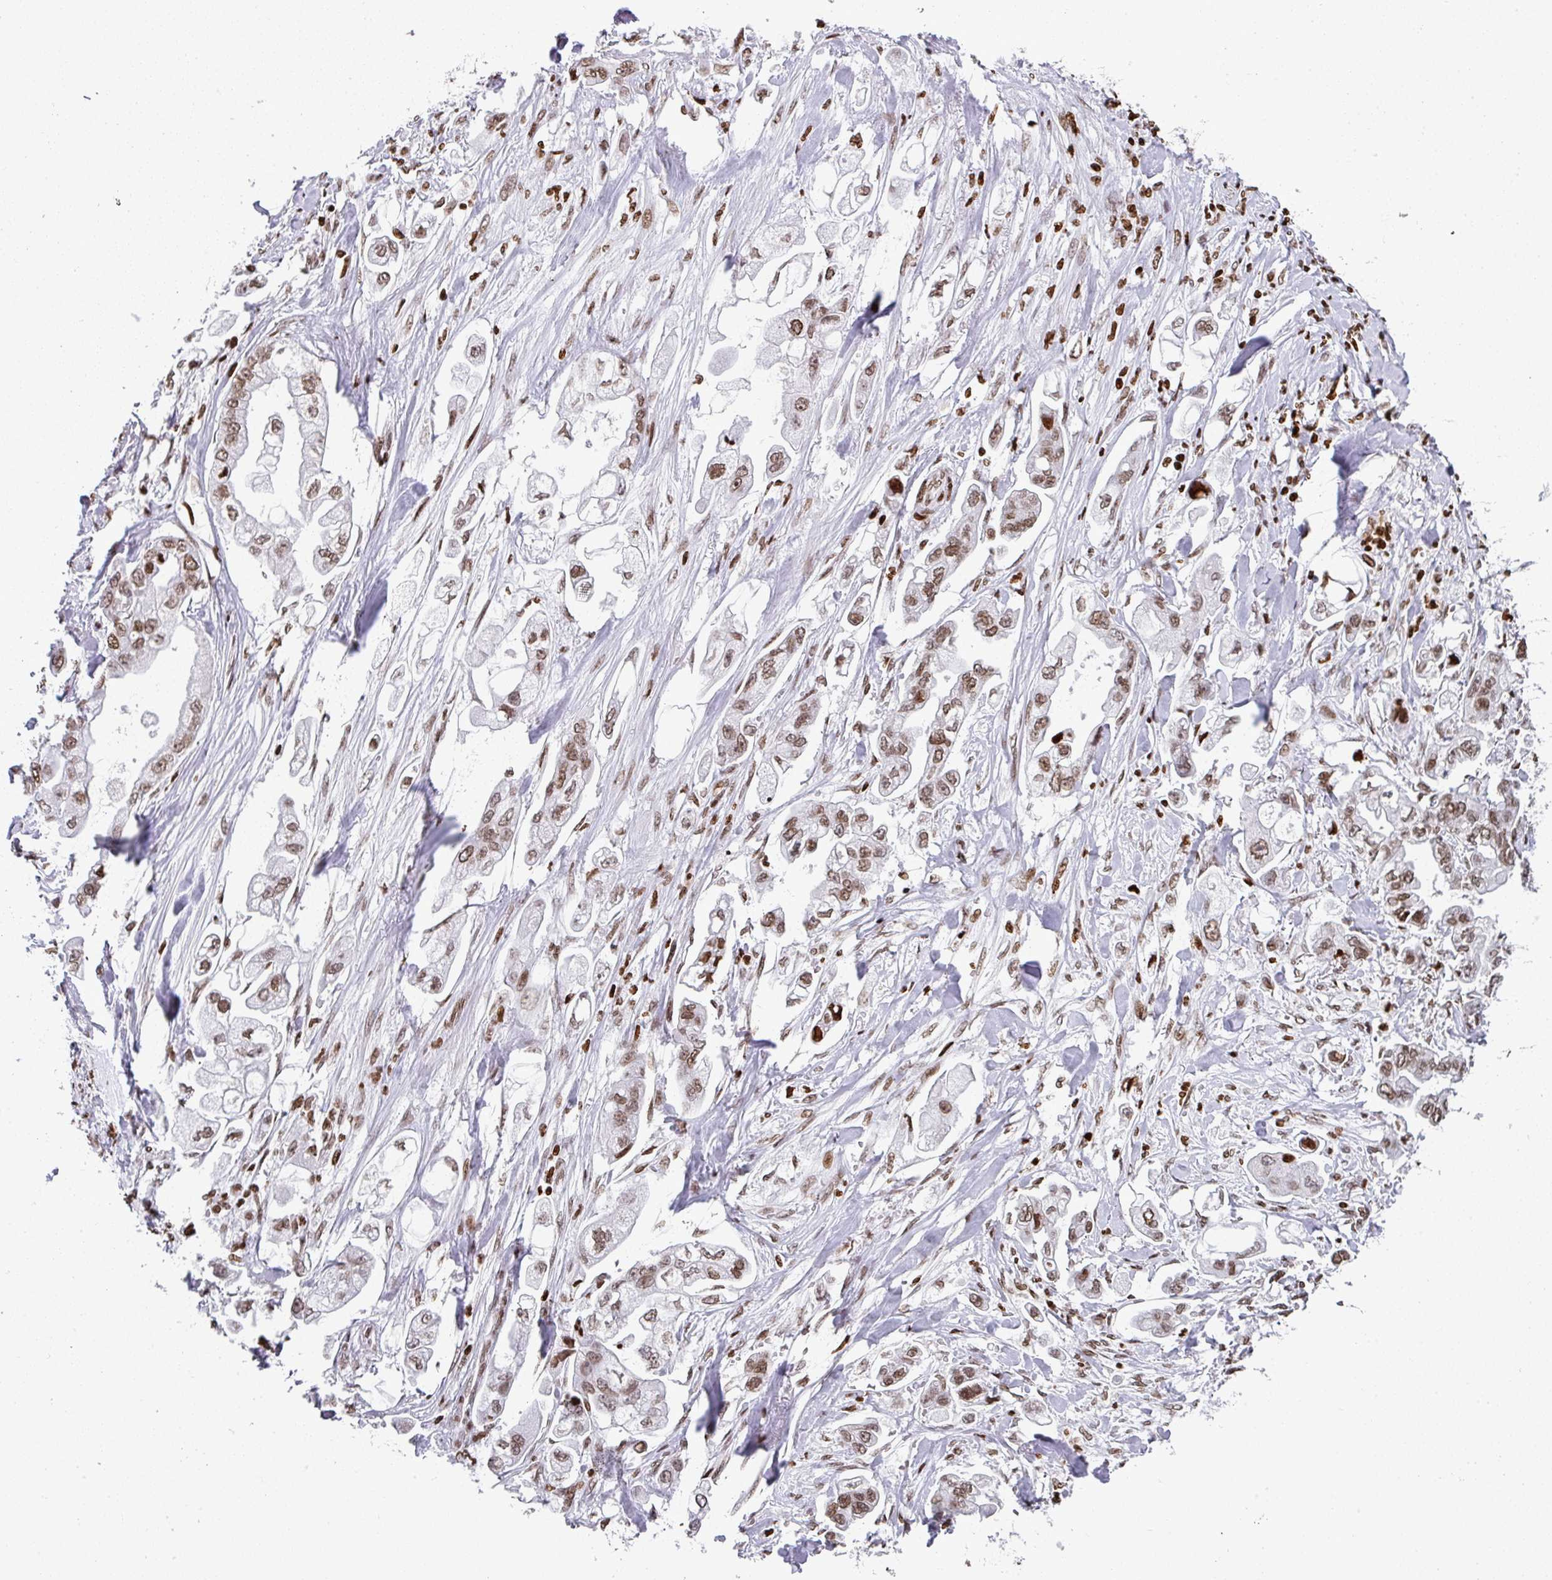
{"staining": {"intensity": "moderate", "quantity": ">75%", "location": "nuclear"}, "tissue": "stomach cancer", "cell_type": "Tumor cells", "image_type": "cancer", "snomed": [{"axis": "morphology", "description": "Adenocarcinoma, NOS"}, {"axis": "topography", "description": "Stomach"}], "caption": "Immunohistochemistry (IHC) photomicrograph of stomach cancer stained for a protein (brown), which shows medium levels of moderate nuclear staining in about >75% of tumor cells.", "gene": "RASL11A", "patient": {"sex": "male", "age": 62}}